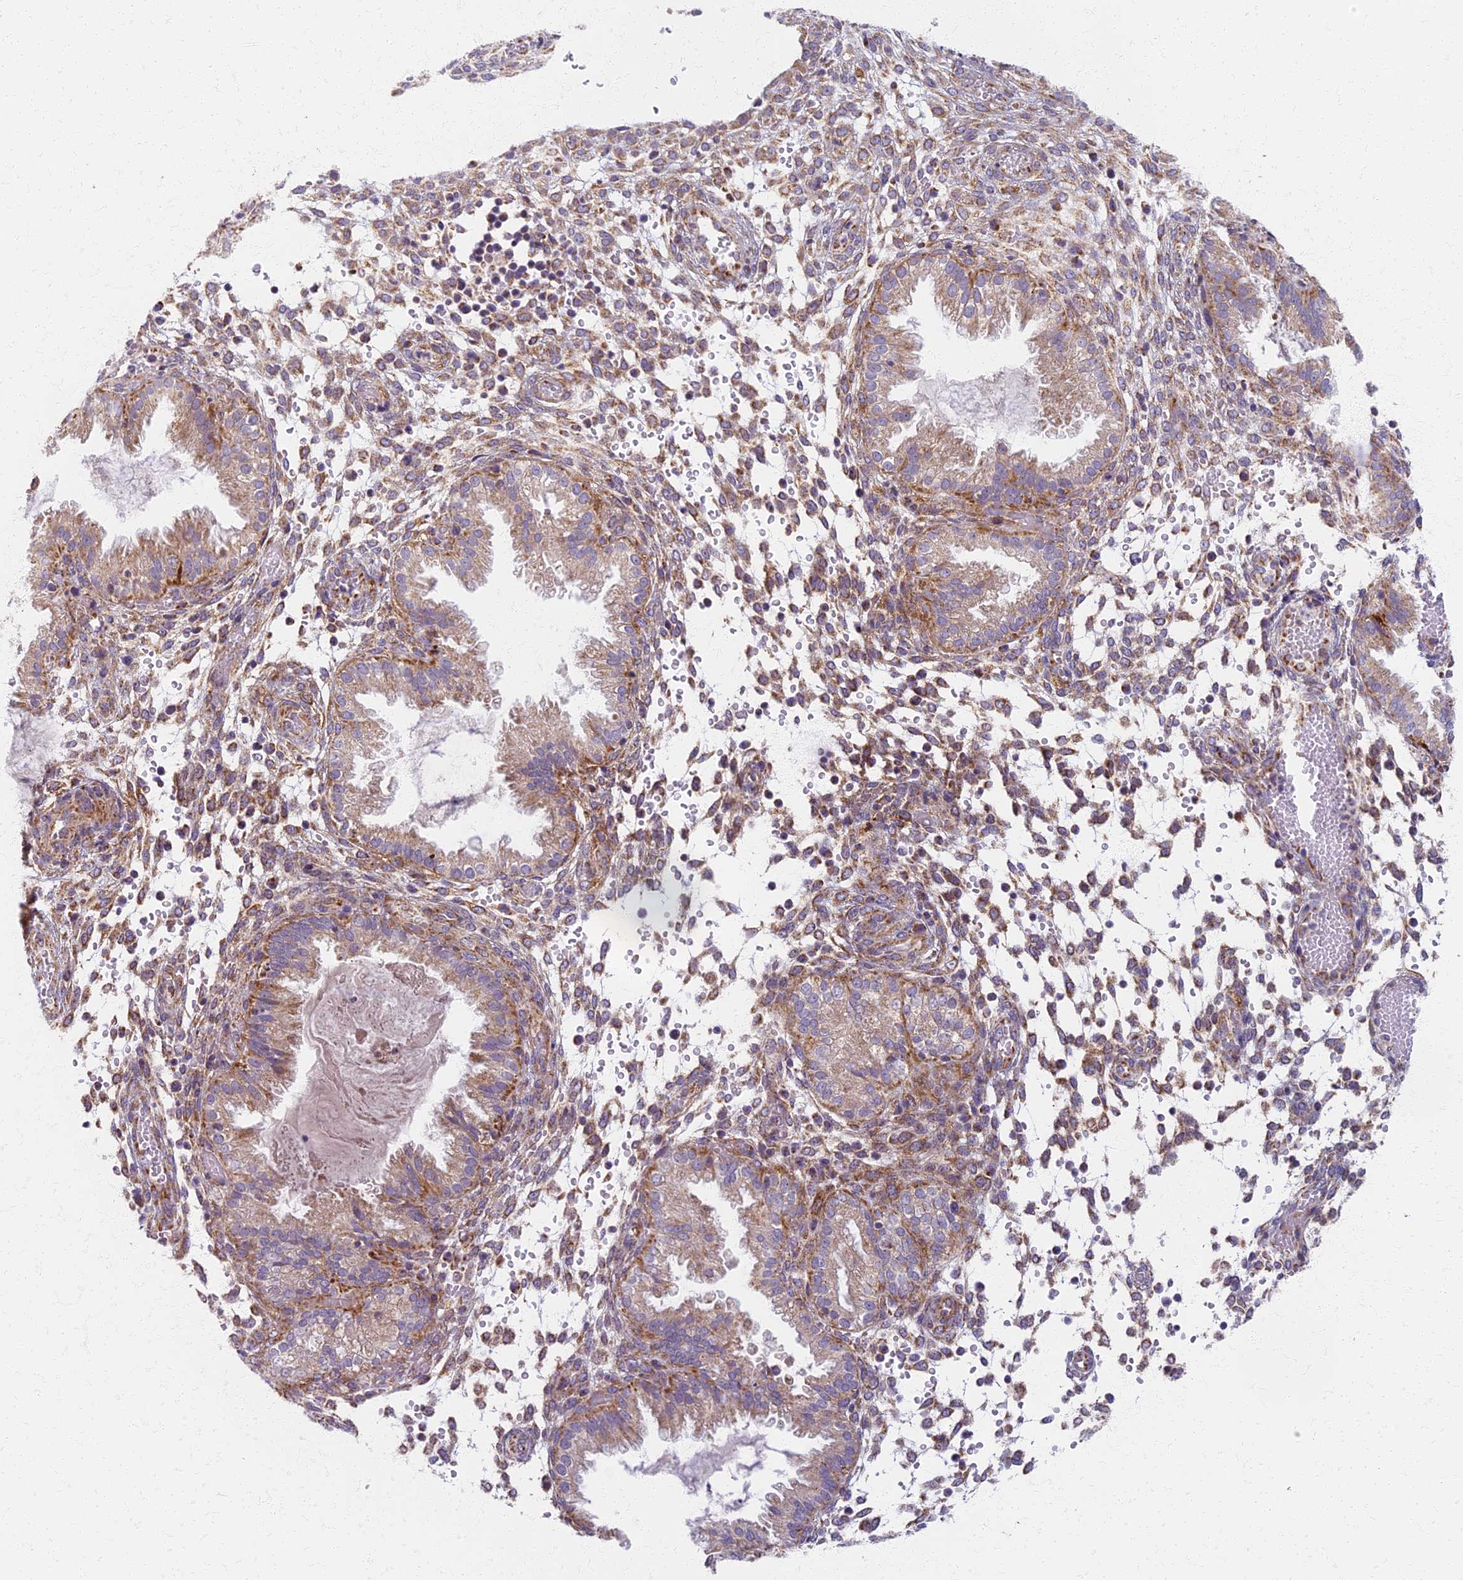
{"staining": {"intensity": "moderate", "quantity": "25%-75%", "location": "cytoplasmic/membranous"}, "tissue": "endometrium", "cell_type": "Cells in endometrial stroma", "image_type": "normal", "snomed": [{"axis": "morphology", "description": "Normal tissue, NOS"}, {"axis": "topography", "description": "Endometrium"}], "caption": "The image displays immunohistochemical staining of normal endometrium. There is moderate cytoplasmic/membranous staining is present in about 25%-75% of cells in endometrial stroma.", "gene": "MRPS25", "patient": {"sex": "female", "age": 33}}